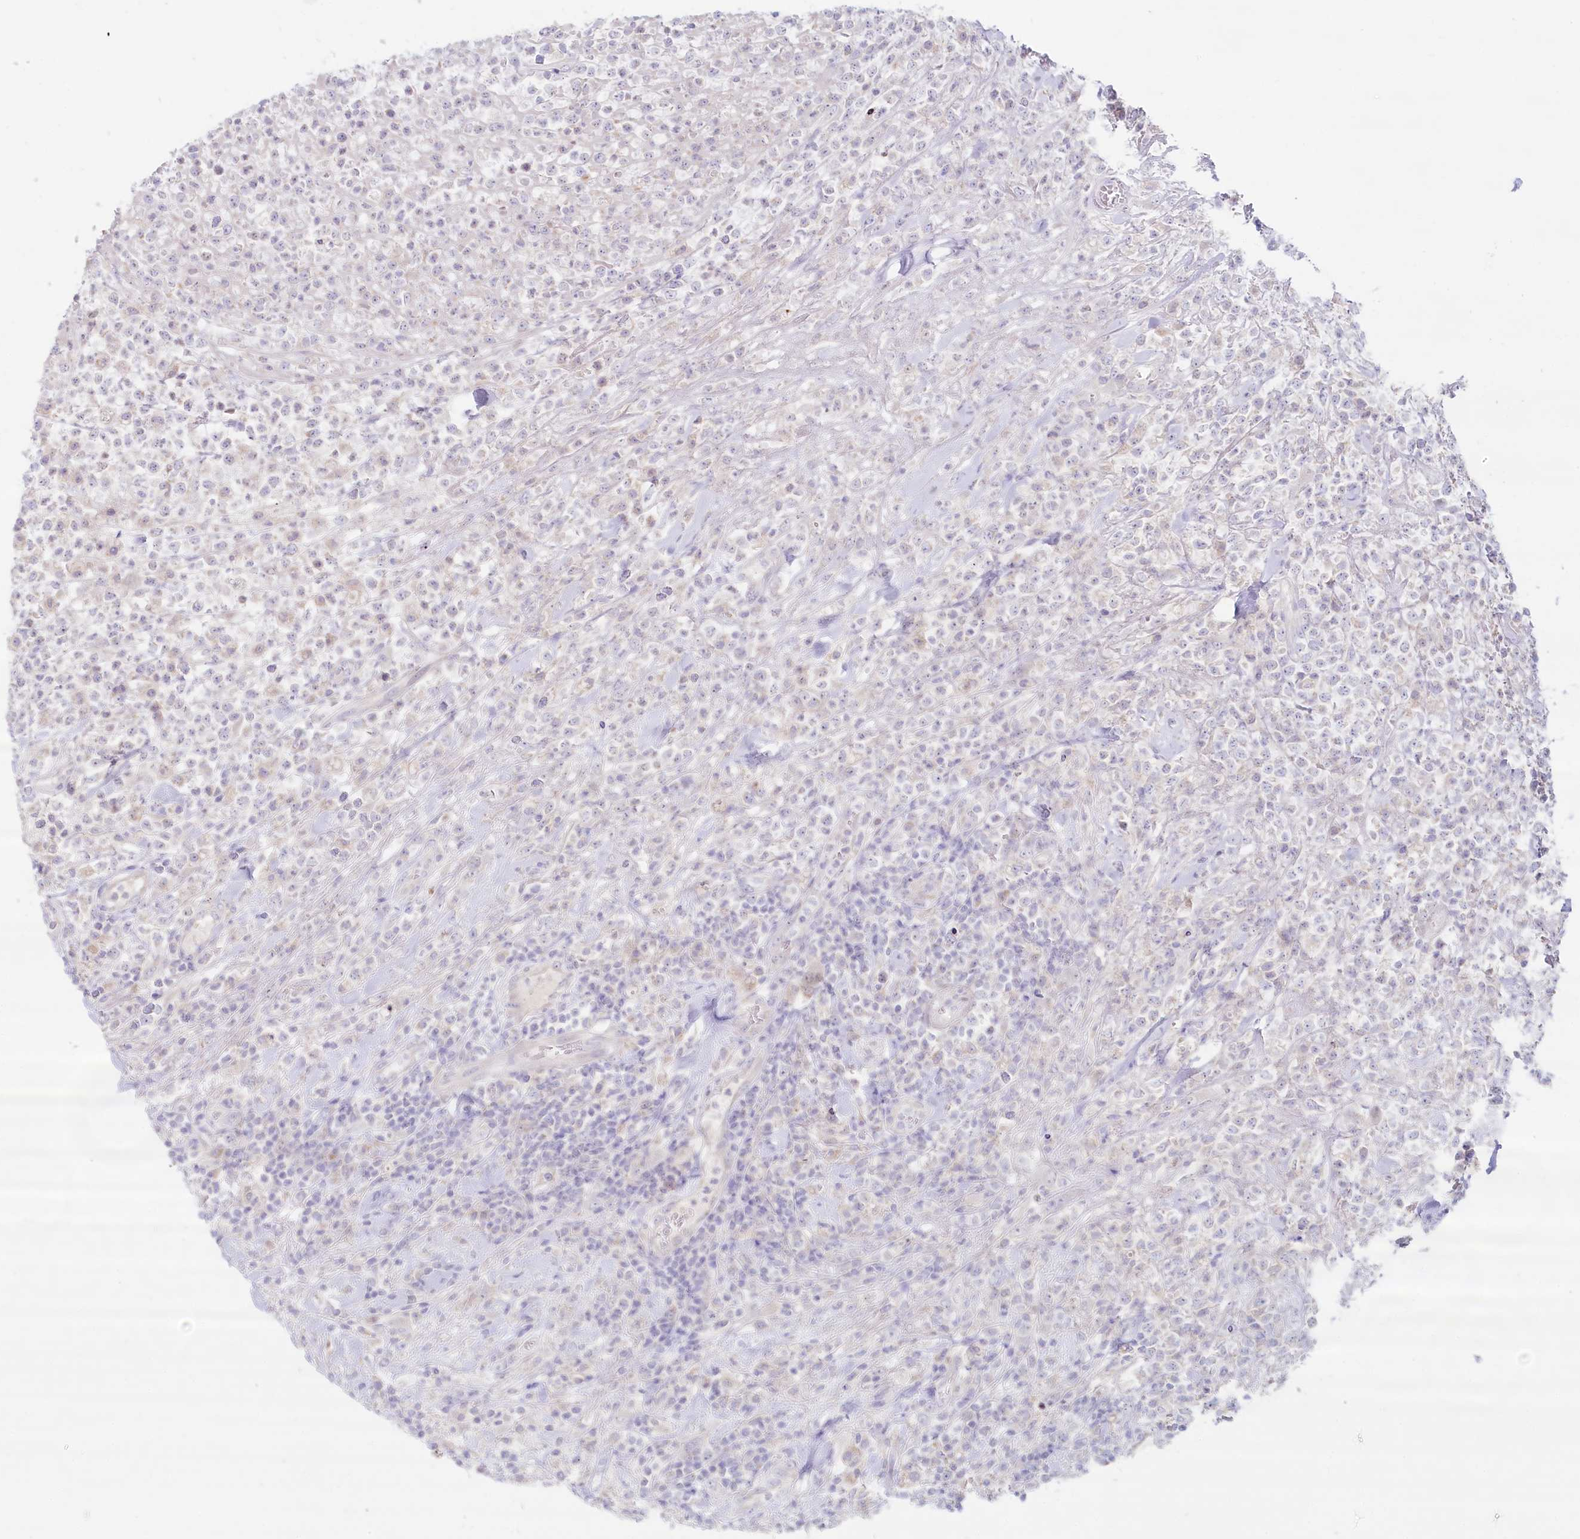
{"staining": {"intensity": "negative", "quantity": "none", "location": "none"}, "tissue": "lymphoma", "cell_type": "Tumor cells", "image_type": "cancer", "snomed": [{"axis": "morphology", "description": "Malignant lymphoma, non-Hodgkin's type, High grade"}, {"axis": "topography", "description": "Colon"}], "caption": "A high-resolution micrograph shows immunohistochemistry (IHC) staining of lymphoma, which exhibits no significant positivity in tumor cells.", "gene": "PSAPL1", "patient": {"sex": "female", "age": 53}}